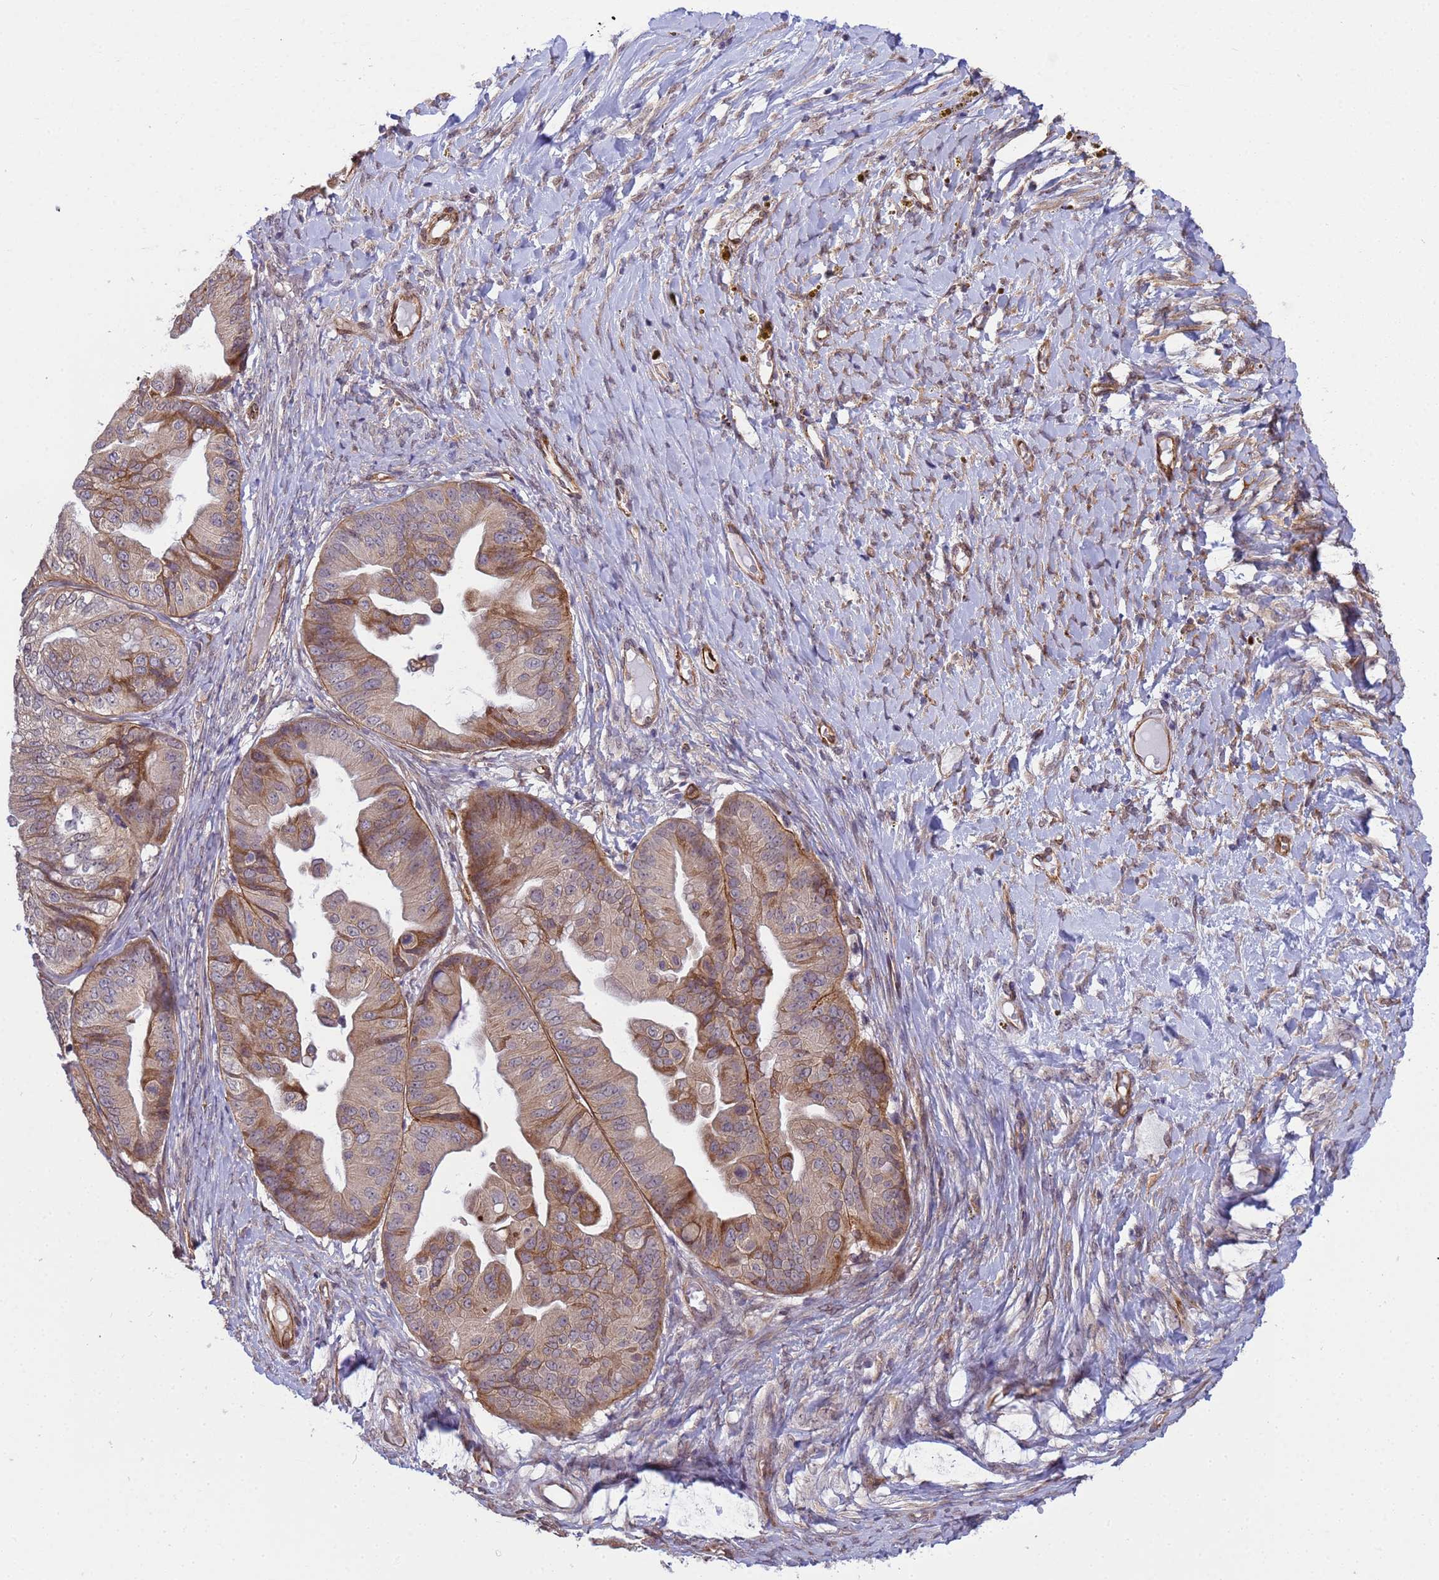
{"staining": {"intensity": "moderate", "quantity": "25%-75%", "location": "cytoplasmic/membranous"}, "tissue": "ovarian cancer", "cell_type": "Tumor cells", "image_type": "cancer", "snomed": [{"axis": "morphology", "description": "Cystadenocarcinoma, mucinous, NOS"}, {"axis": "topography", "description": "Ovary"}], "caption": "Ovarian mucinous cystadenocarcinoma tissue displays moderate cytoplasmic/membranous positivity in about 25%-75% of tumor cells, visualized by immunohistochemistry.", "gene": "ITGB4", "patient": {"sex": "female", "age": 61}}